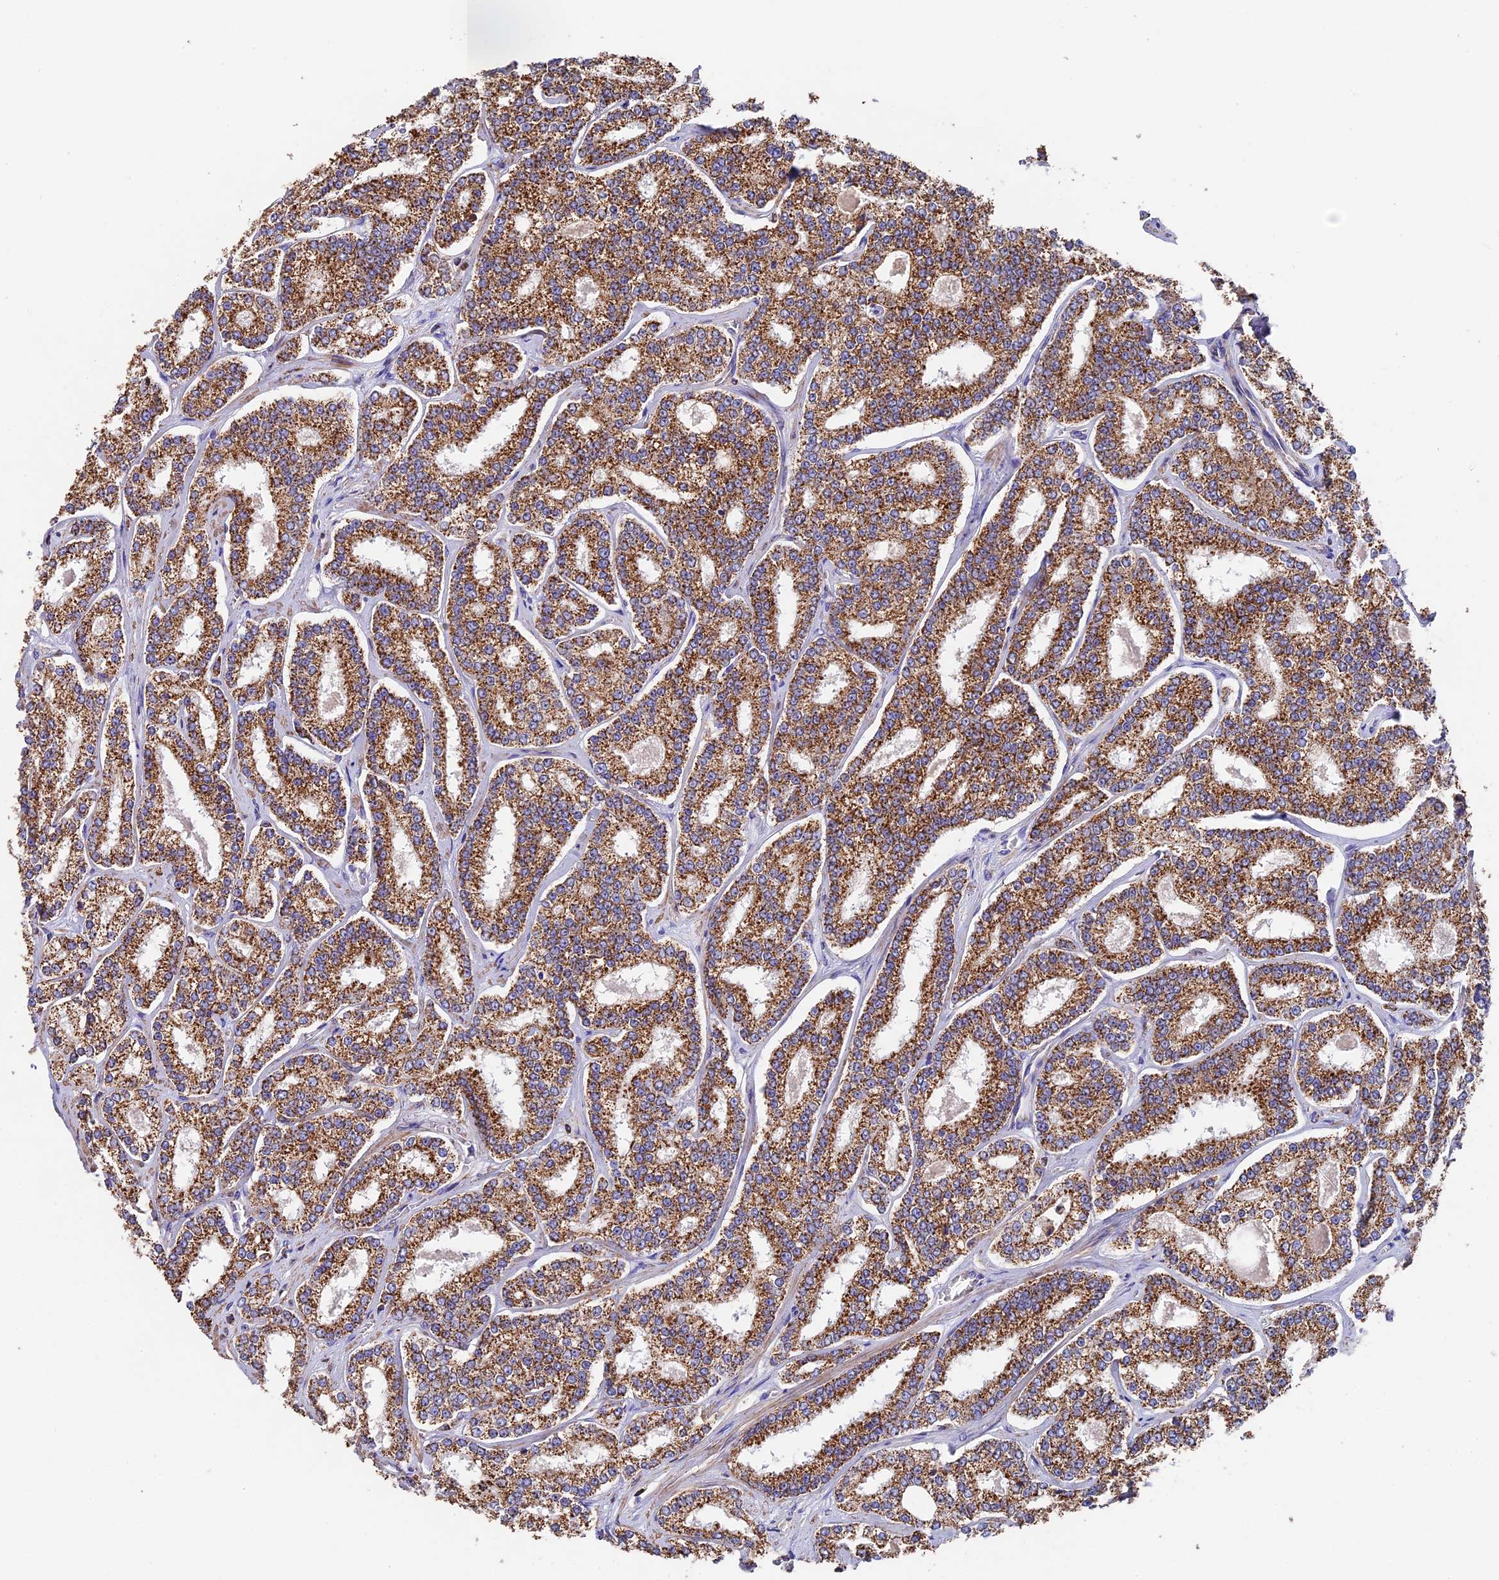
{"staining": {"intensity": "strong", "quantity": ">75%", "location": "cytoplasmic/membranous"}, "tissue": "prostate cancer", "cell_type": "Tumor cells", "image_type": "cancer", "snomed": [{"axis": "morphology", "description": "Normal tissue, NOS"}, {"axis": "morphology", "description": "Adenocarcinoma, High grade"}, {"axis": "topography", "description": "Prostate"}], "caption": "High-magnification brightfield microscopy of prostate cancer stained with DAB (brown) and counterstained with hematoxylin (blue). tumor cells exhibit strong cytoplasmic/membranous staining is present in approximately>75% of cells. Using DAB (brown) and hematoxylin (blue) stains, captured at high magnification using brightfield microscopy.", "gene": "ADAT1", "patient": {"sex": "male", "age": 83}}